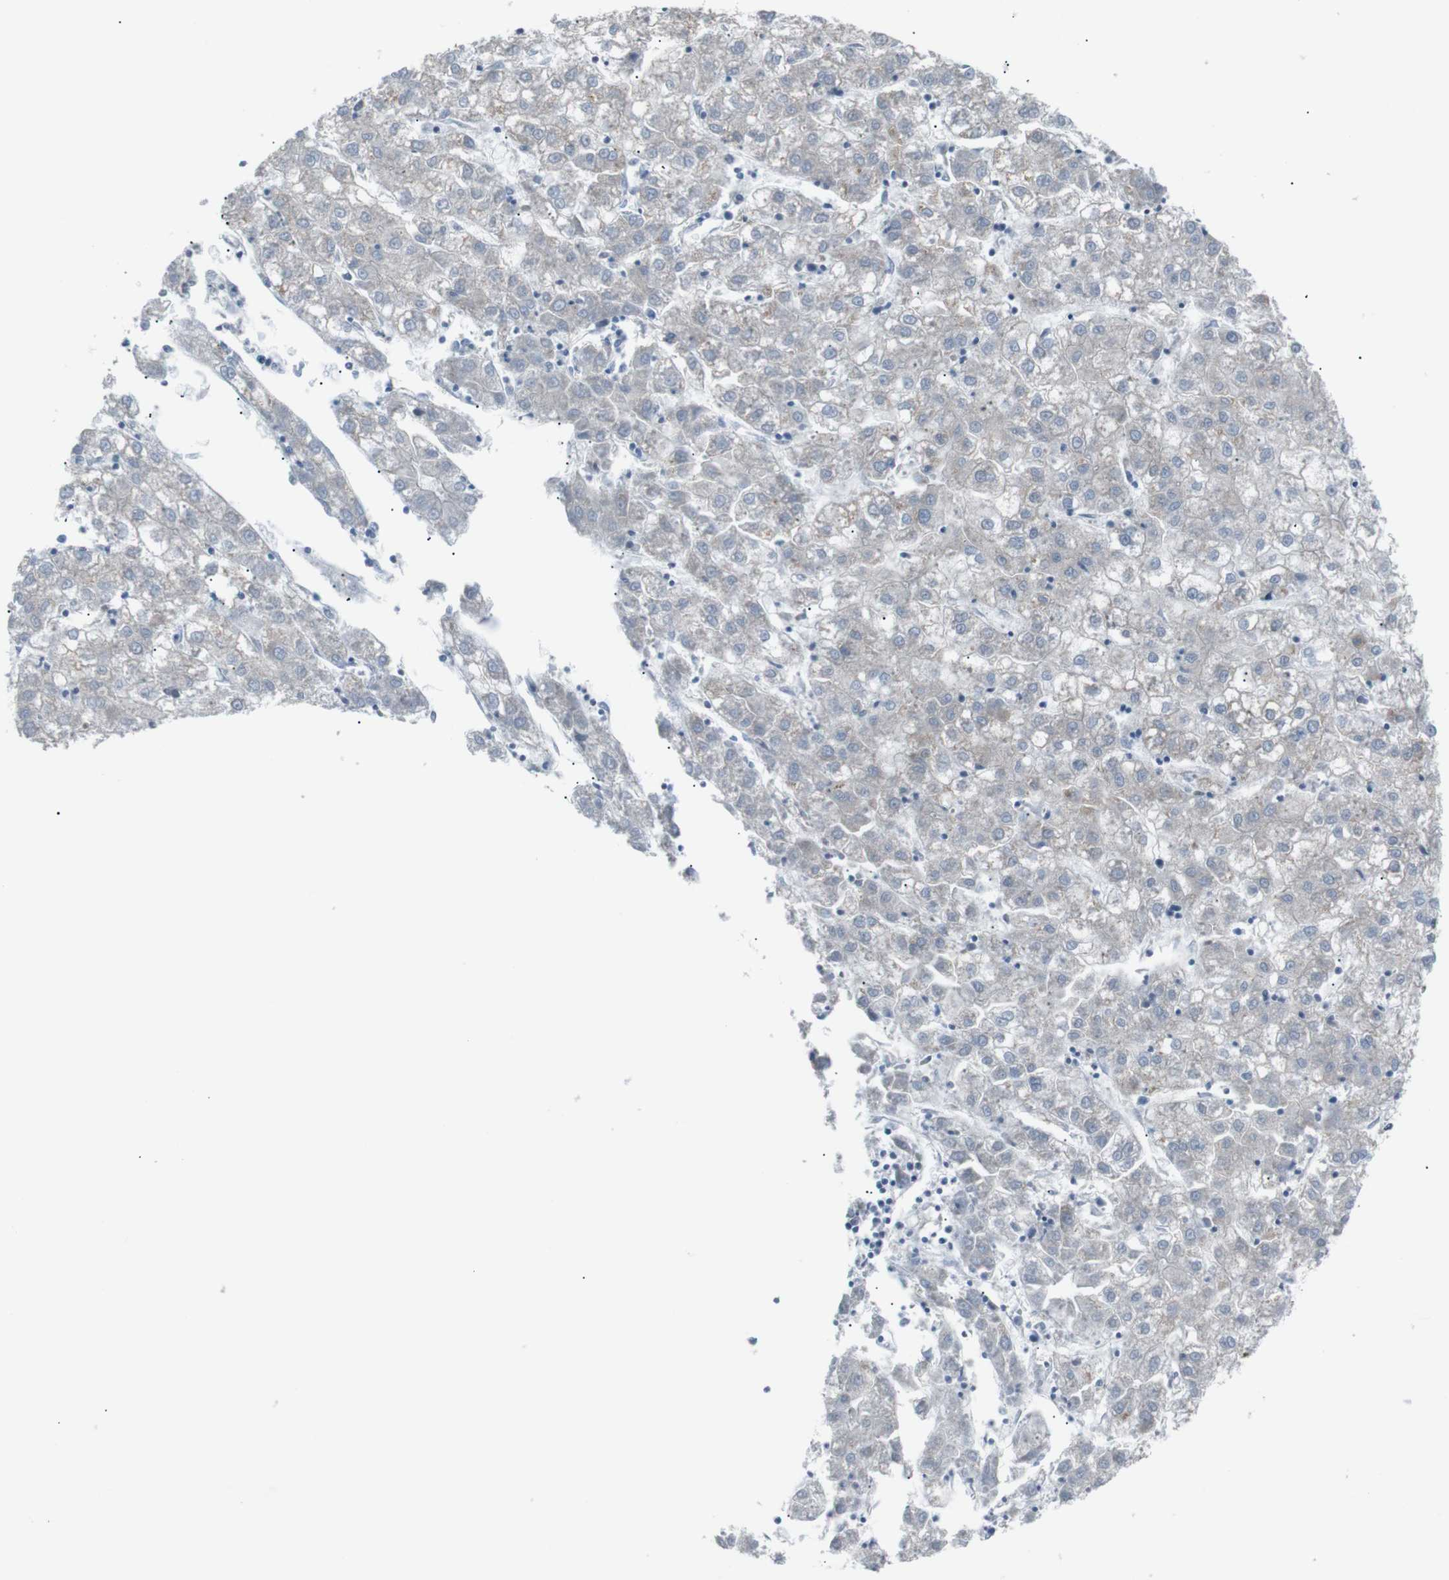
{"staining": {"intensity": "moderate", "quantity": "<25%", "location": "cytoplasmic/membranous"}, "tissue": "liver cancer", "cell_type": "Tumor cells", "image_type": "cancer", "snomed": [{"axis": "morphology", "description": "Carcinoma, Hepatocellular, NOS"}, {"axis": "topography", "description": "Liver"}], "caption": "Hepatocellular carcinoma (liver) stained with DAB IHC exhibits low levels of moderate cytoplasmic/membranous expression in approximately <25% of tumor cells.", "gene": "LNPK", "patient": {"sex": "male", "age": 72}}